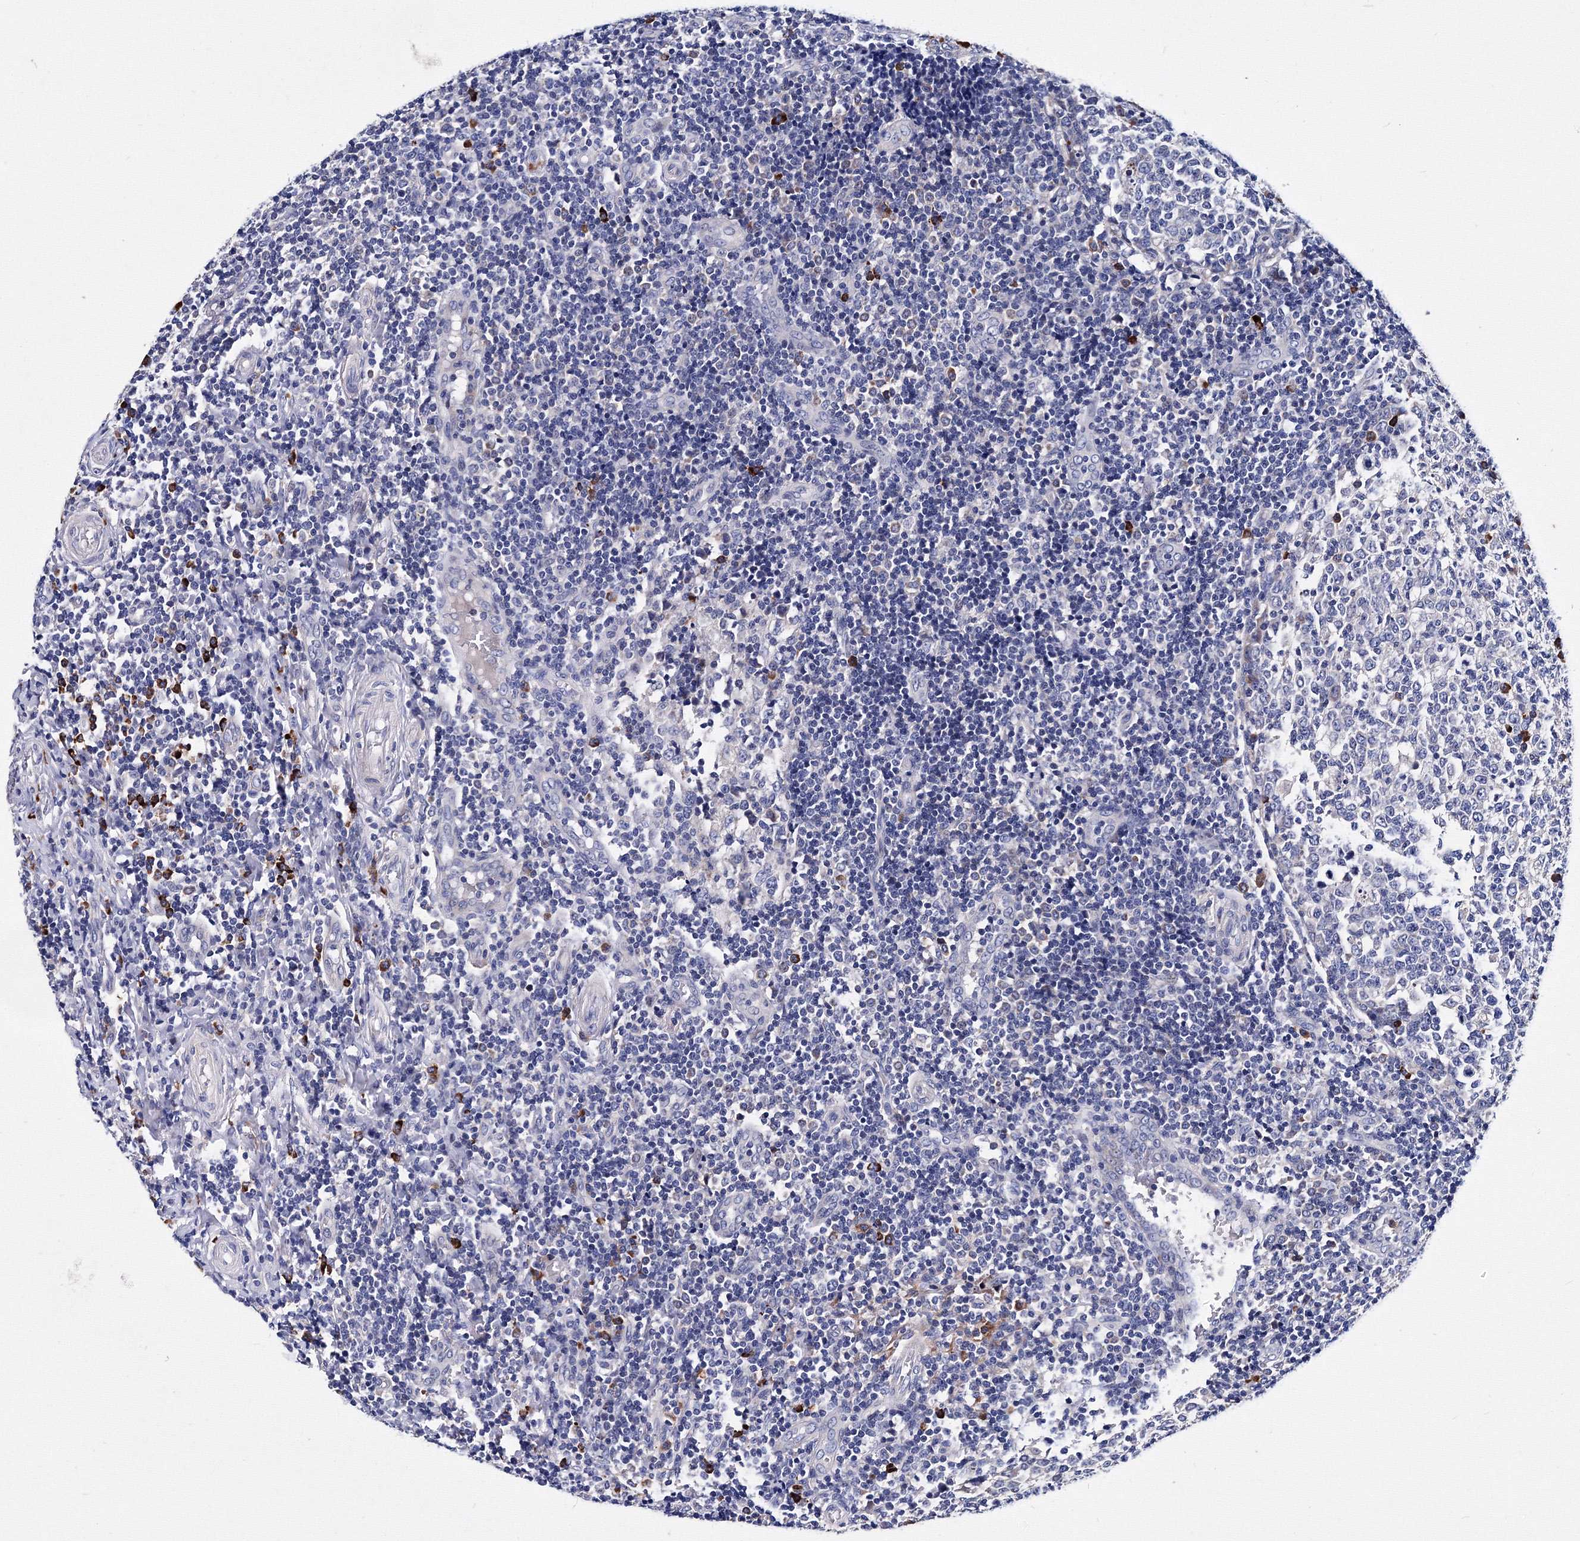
{"staining": {"intensity": "negative", "quantity": "none", "location": "none"}, "tissue": "tonsil", "cell_type": "Germinal center cells", "image_type": "normal", "snomed": [{"axis": "morphology", "description": "Normal tissue, NOS"}, {"axis": "topography", "description": "Tonsil"}], "caption": "Germinal center cells show no significant expression in benign tonsil. (Brightfield microscopy of DAB (3,3'-diaminobenzidine) immunohistochemistry at high magnification).", "gene": "TRPM2", "patient": {"sex": "female", "age": 19}}